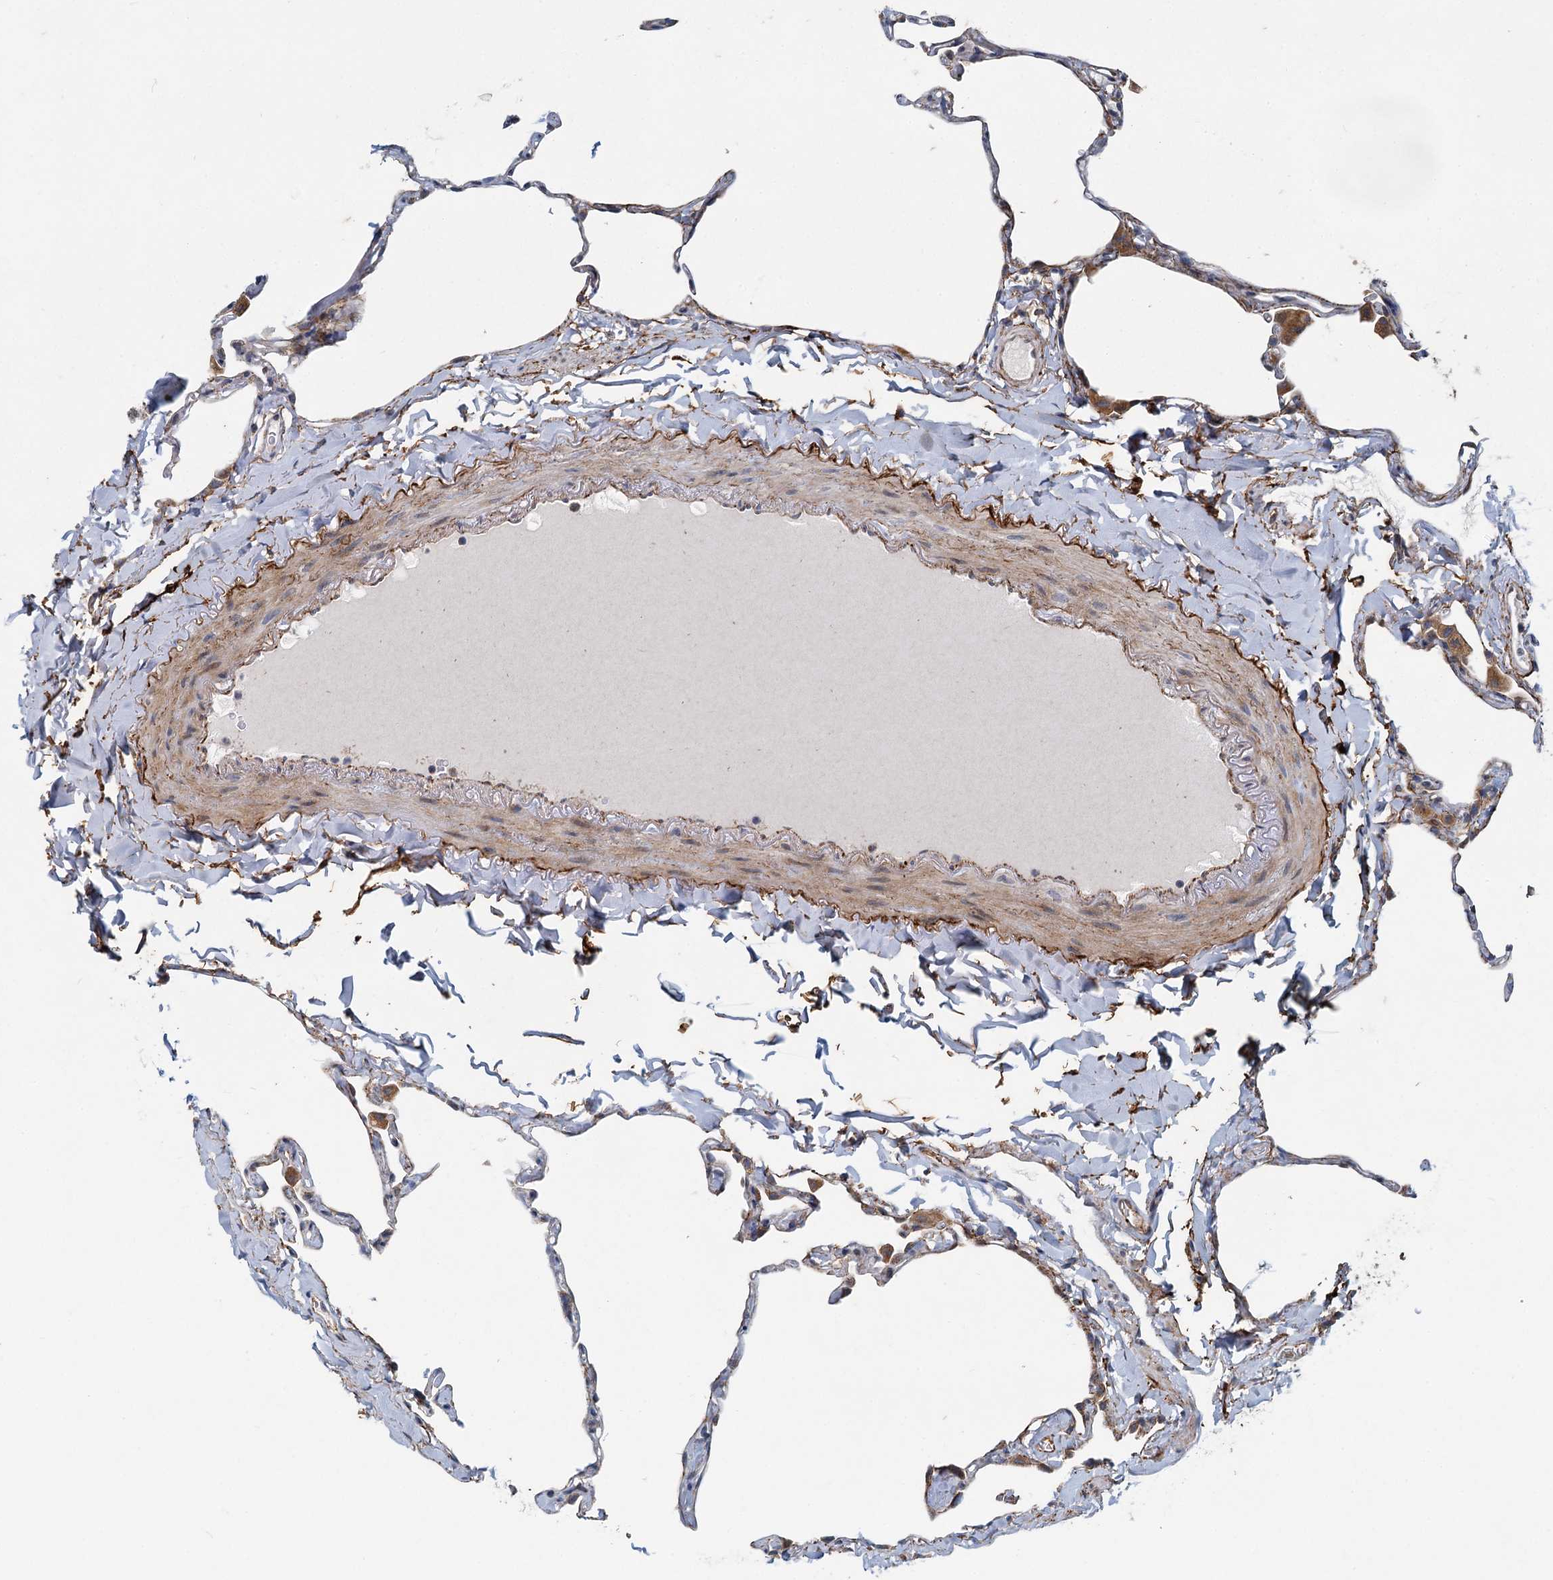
{"staining": {"intensity": "weak", "quantity": "25%-75%", "location": "cytoplasmic/membranous"}, "tissue": "lung", "cell_type": "Alveolar cells", "image_type": "normal", "snomed": [{"axis": "morphology", "description": "Normal tissue, NOS"}, {"axis": "topography", "description": "Lung"}], "caption": "Human lung stained with a brown dye displays weak cytoplasmic/membranous positive expression in about 25%-75% of alveolar cells.", "gene": "ADCY2", "patient": {"sex": "male", "age": 65}}